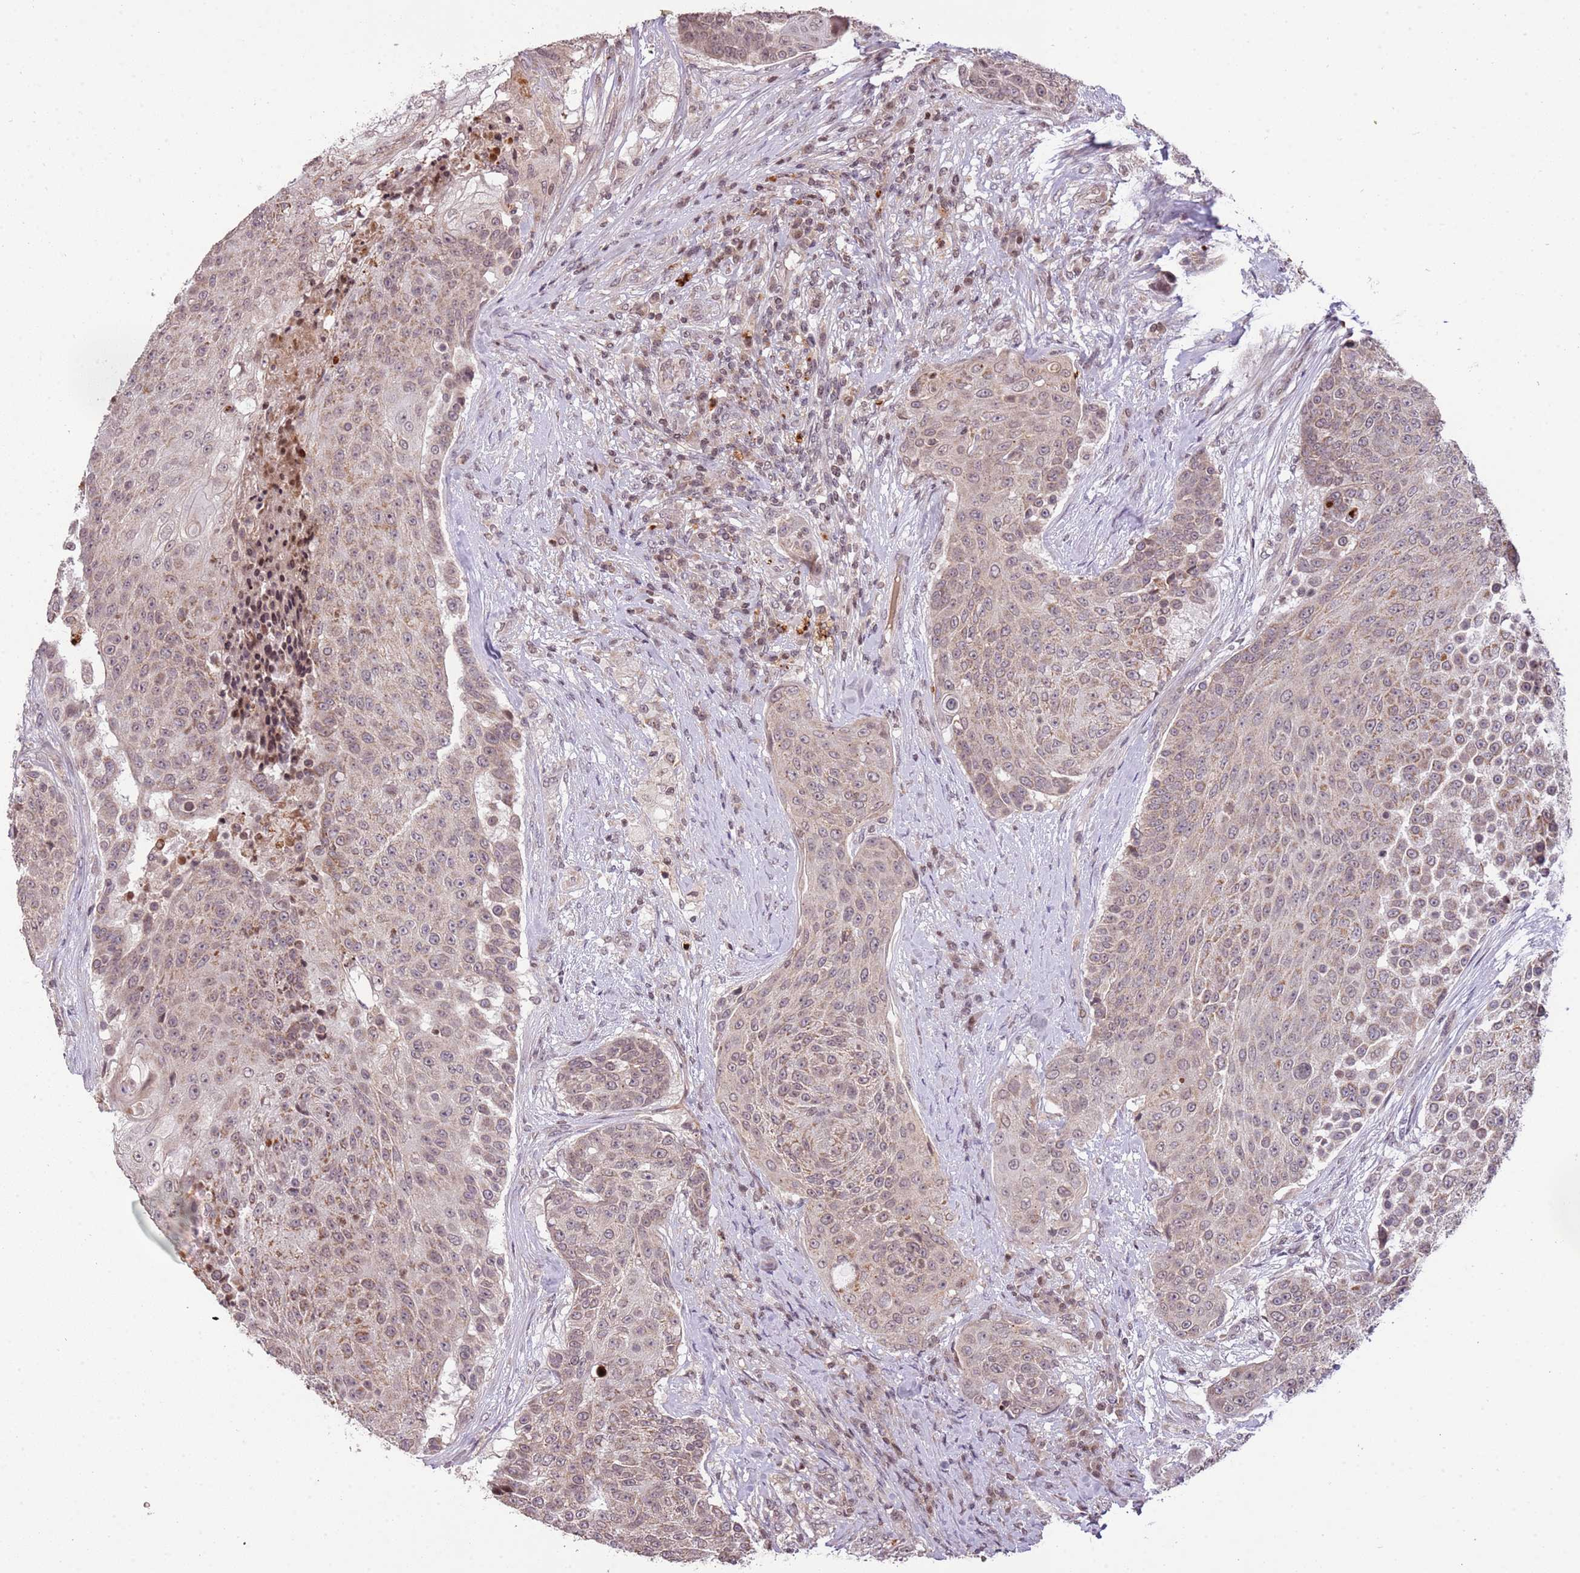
{"staining": {"intensity": "weak", "quantity": "25%-75%", "location": "cytoplasmic/membranous"}, "tissue": "urothelial cancer", "cell_type": "Tumor cells", "image_type": "cancer", "snomed": [{"axis": "morphology", "description": "Urothelial carcinoma, High grade"}, {"axis": "topography", "description": "Urinary bladder"}], "caption": "A brown stain shows weak cytoplasmic/membranous staining of a protein in human urothelial carcinoma (high-grade) tumor cells. (IHC, brightfield microscopy, high magnification).", "gene": "SAMSN1", "patient": {"sex": "female", "age": 63}}